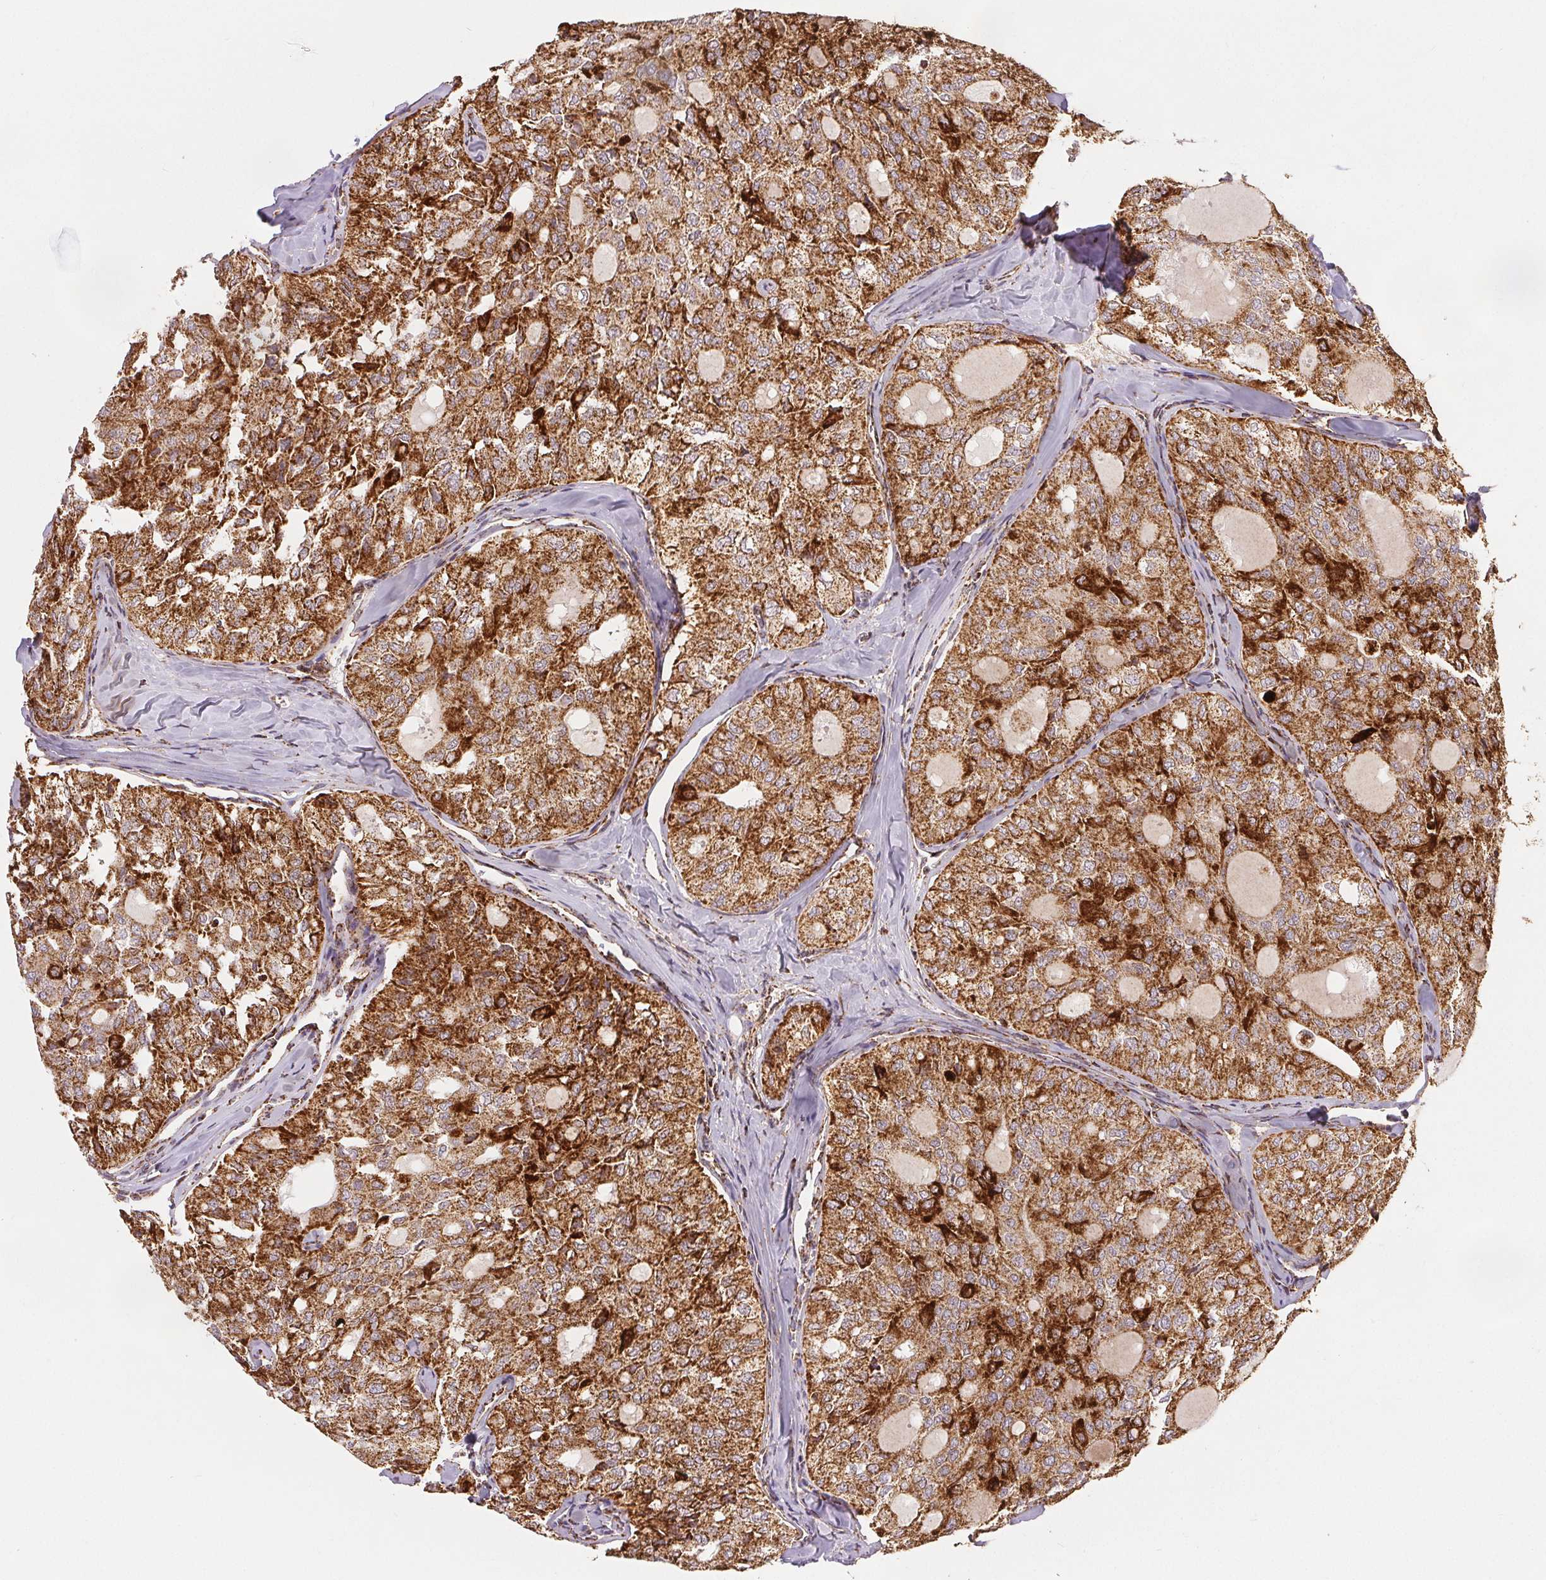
{"staining": {"intensity": "strong", "quantity": ">75%", "location": "cytoplasmic/membranous"}, "tissue": "thyroid cancer", "cell_type": "Tumor cells", "image_type": "cancer", "snomed": [{"axis": "morphology", "description": "Follicular adenoma carcinoma, NOS"}, {"axis": "topography", "description": "Thyroid gland"}], "caption": "The immunohistochemical stain highlights strong cytoplasmic/membranous staining in tumor cells of thyroid follicular adenoma carcinoma tissue.", "gene": "SDHB", "patient": {"sex": "male", "age": 75}}